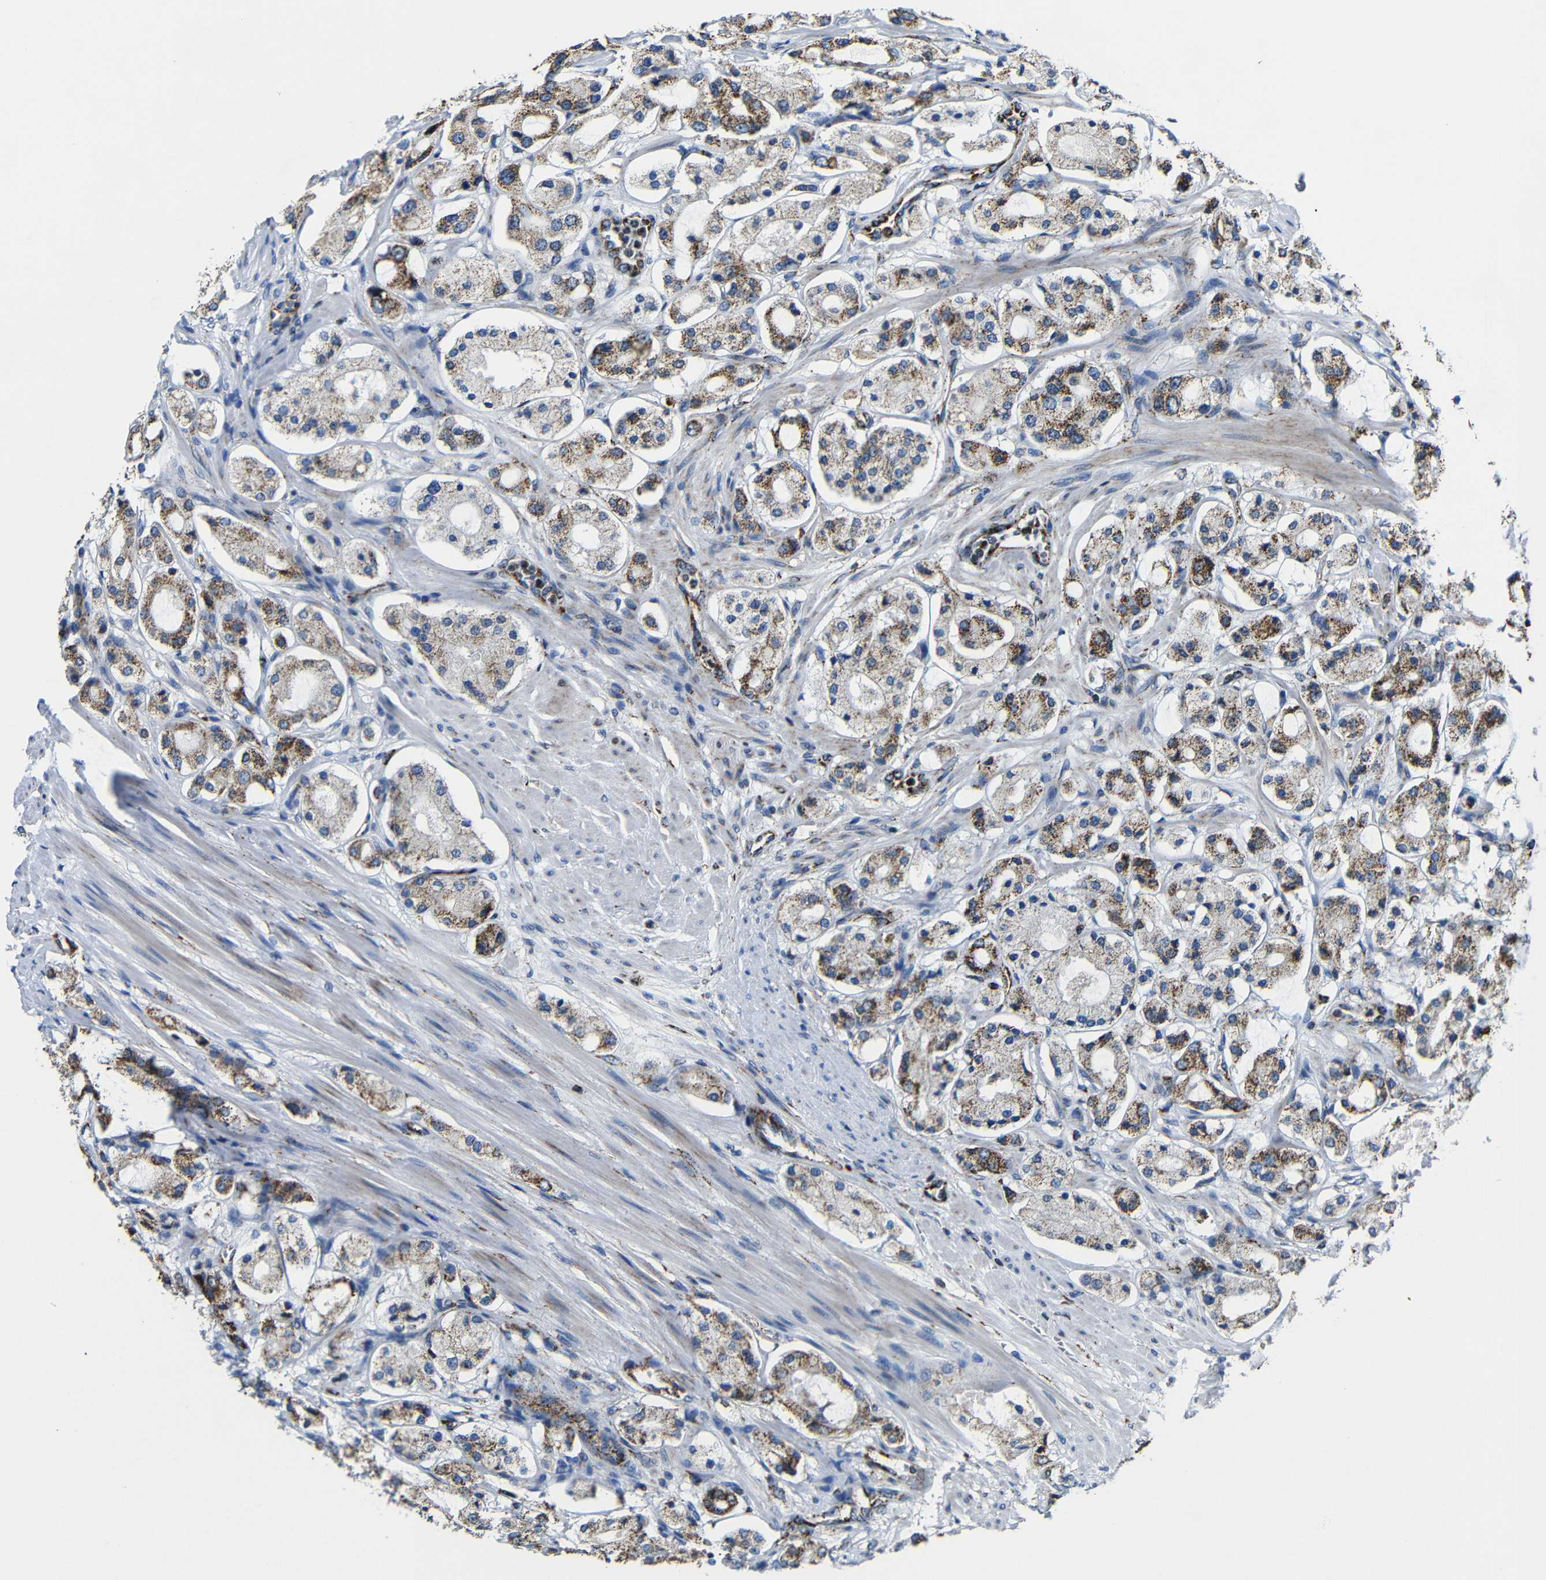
{"staining": {"intensity": "moderate", "quantity": ">75%", "location": "cytoplasmic/membranous"}, "tissue": "prostate cancer", "cell_type": "Tumor cells", "image_type": "cancer", "snomed": [{"axis": "morphology", "description": "Adenocarcinoma, High grade"}, {"axis": "topography", "description": "Prostate"}], "caption": "Human prostate adenocarcinoma (high-grade) stained with a brown dye demonstrates moderate cytoplasmic/membranous positive staining in approximately >75% of tumor cells.", "gene": "CA5B", "patient": {"sex": "male", "age": 65}}